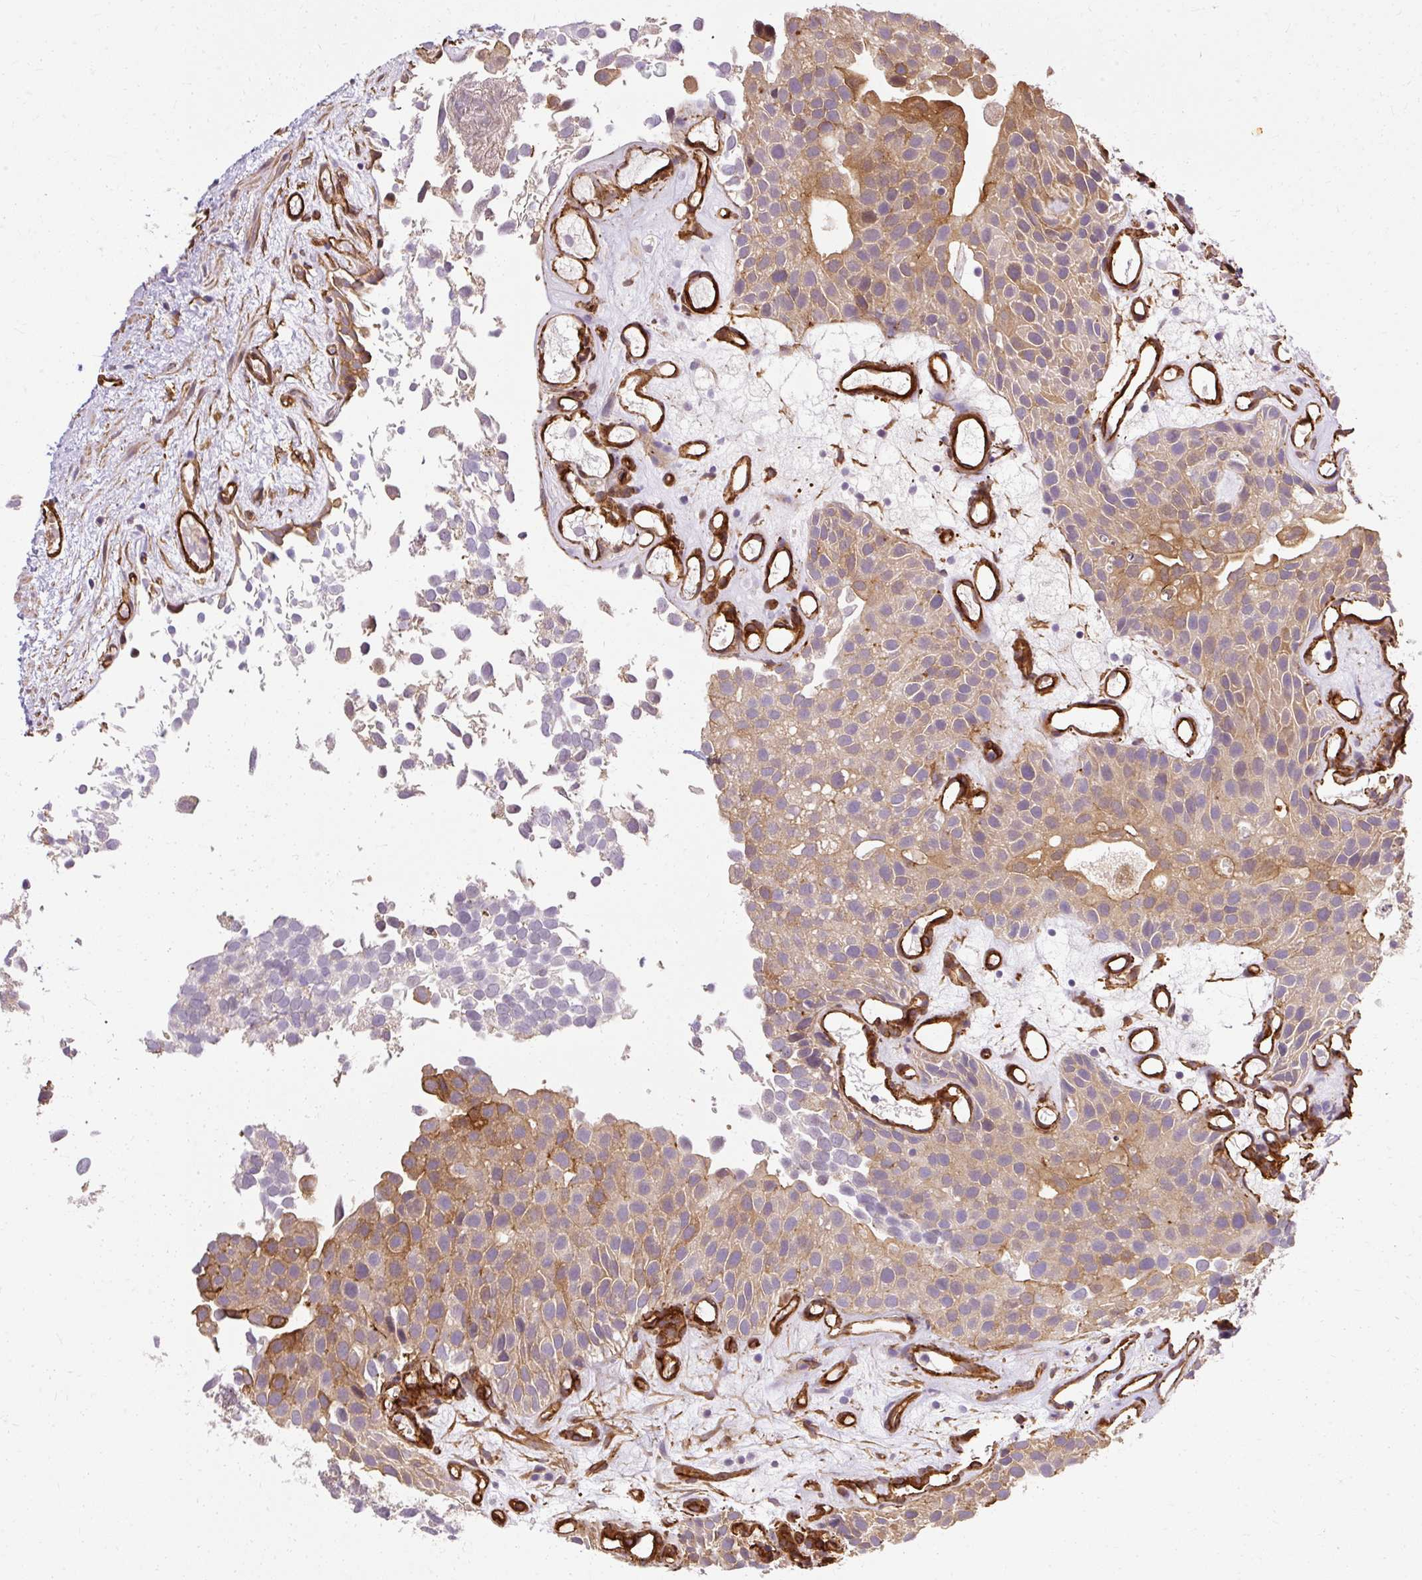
{"staining": {"intensity": "moderate", "quantity": "25%-75%", "location": "cytoplasmic/membranous"}, "tissue": "urothelial cancer", "cell_type": "Tumor cells", "image_type": "cancer", "snomed": [{"axis": "morphology", "description": "Urothelial carcinoma, Low grade"}, {"axis": "topography", "description": "Urinary bladder"}], "caption": "Urothelial carcinoma (low-grade) tissue displays moderate cytoplasmic/membranous staining in approximately 25%-75% of tumor cells, visualized by immunohistochemistry. The staining is performed using DAB (3,3'-diaminobenzidine) brown chromogen to label protein expression. The nuclei are counter-stained blue using hematoxylin.", "gene": "CNN3", "patient": {"sex": "male", "age": 88}}